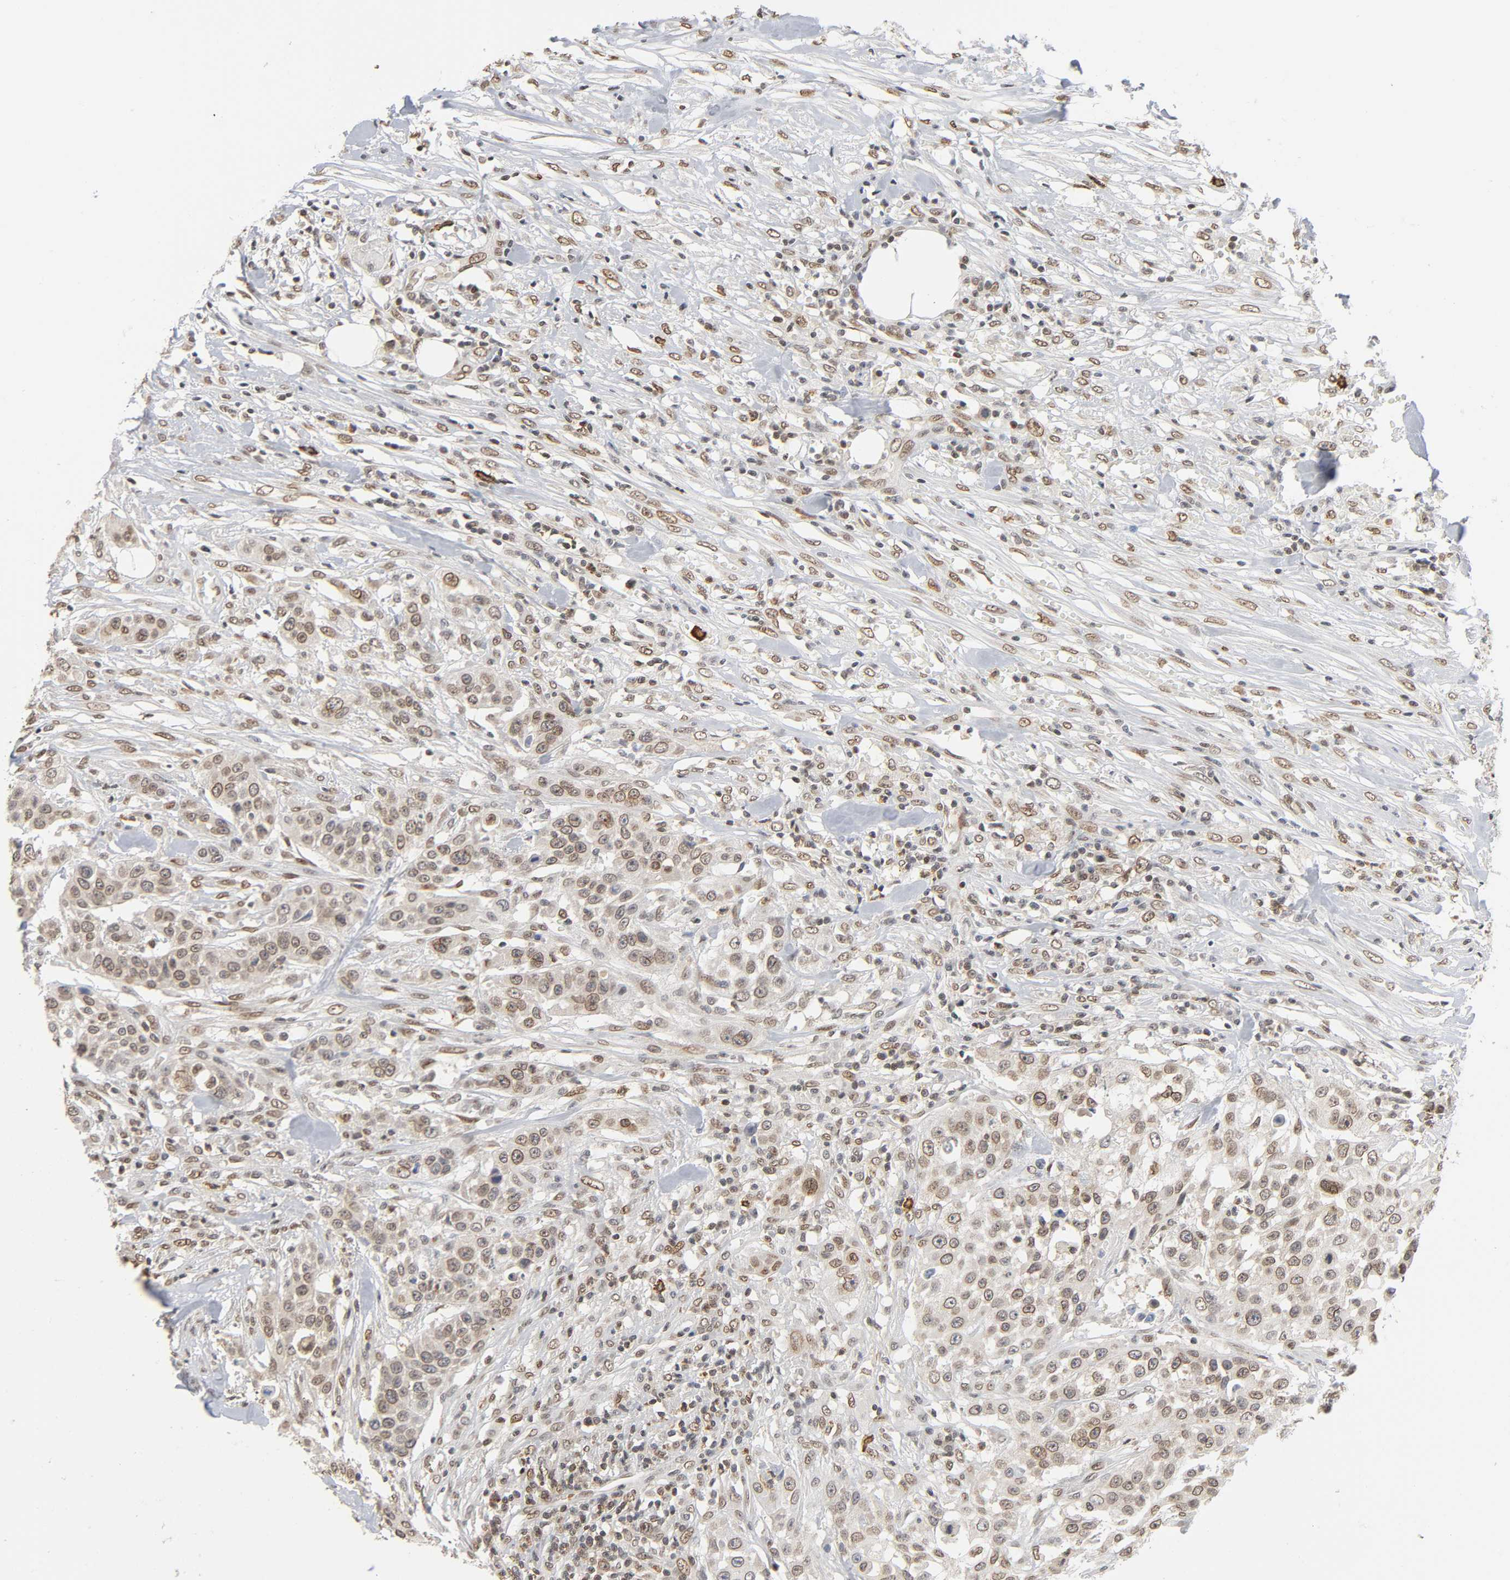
{"staining": {"intensity": "weak", "quantity": ">75%", "location": "nuclear"}, "tissue": "urothelial cancer", "cell_type": "Tumor cells", "image_type": "cancer", "snomed": [{"axis": "morphology", "description": "Urothelial carcinoma, High grade"}, {"axis": "topography", "description": "Urinary bladder"}], "caption": "Tumor cells reveal weak nuclear expression in approximately >75% of cells in urothelial cancer.", "gene": "SUMO1", "patient": {"sex": "male", "age": 74}}